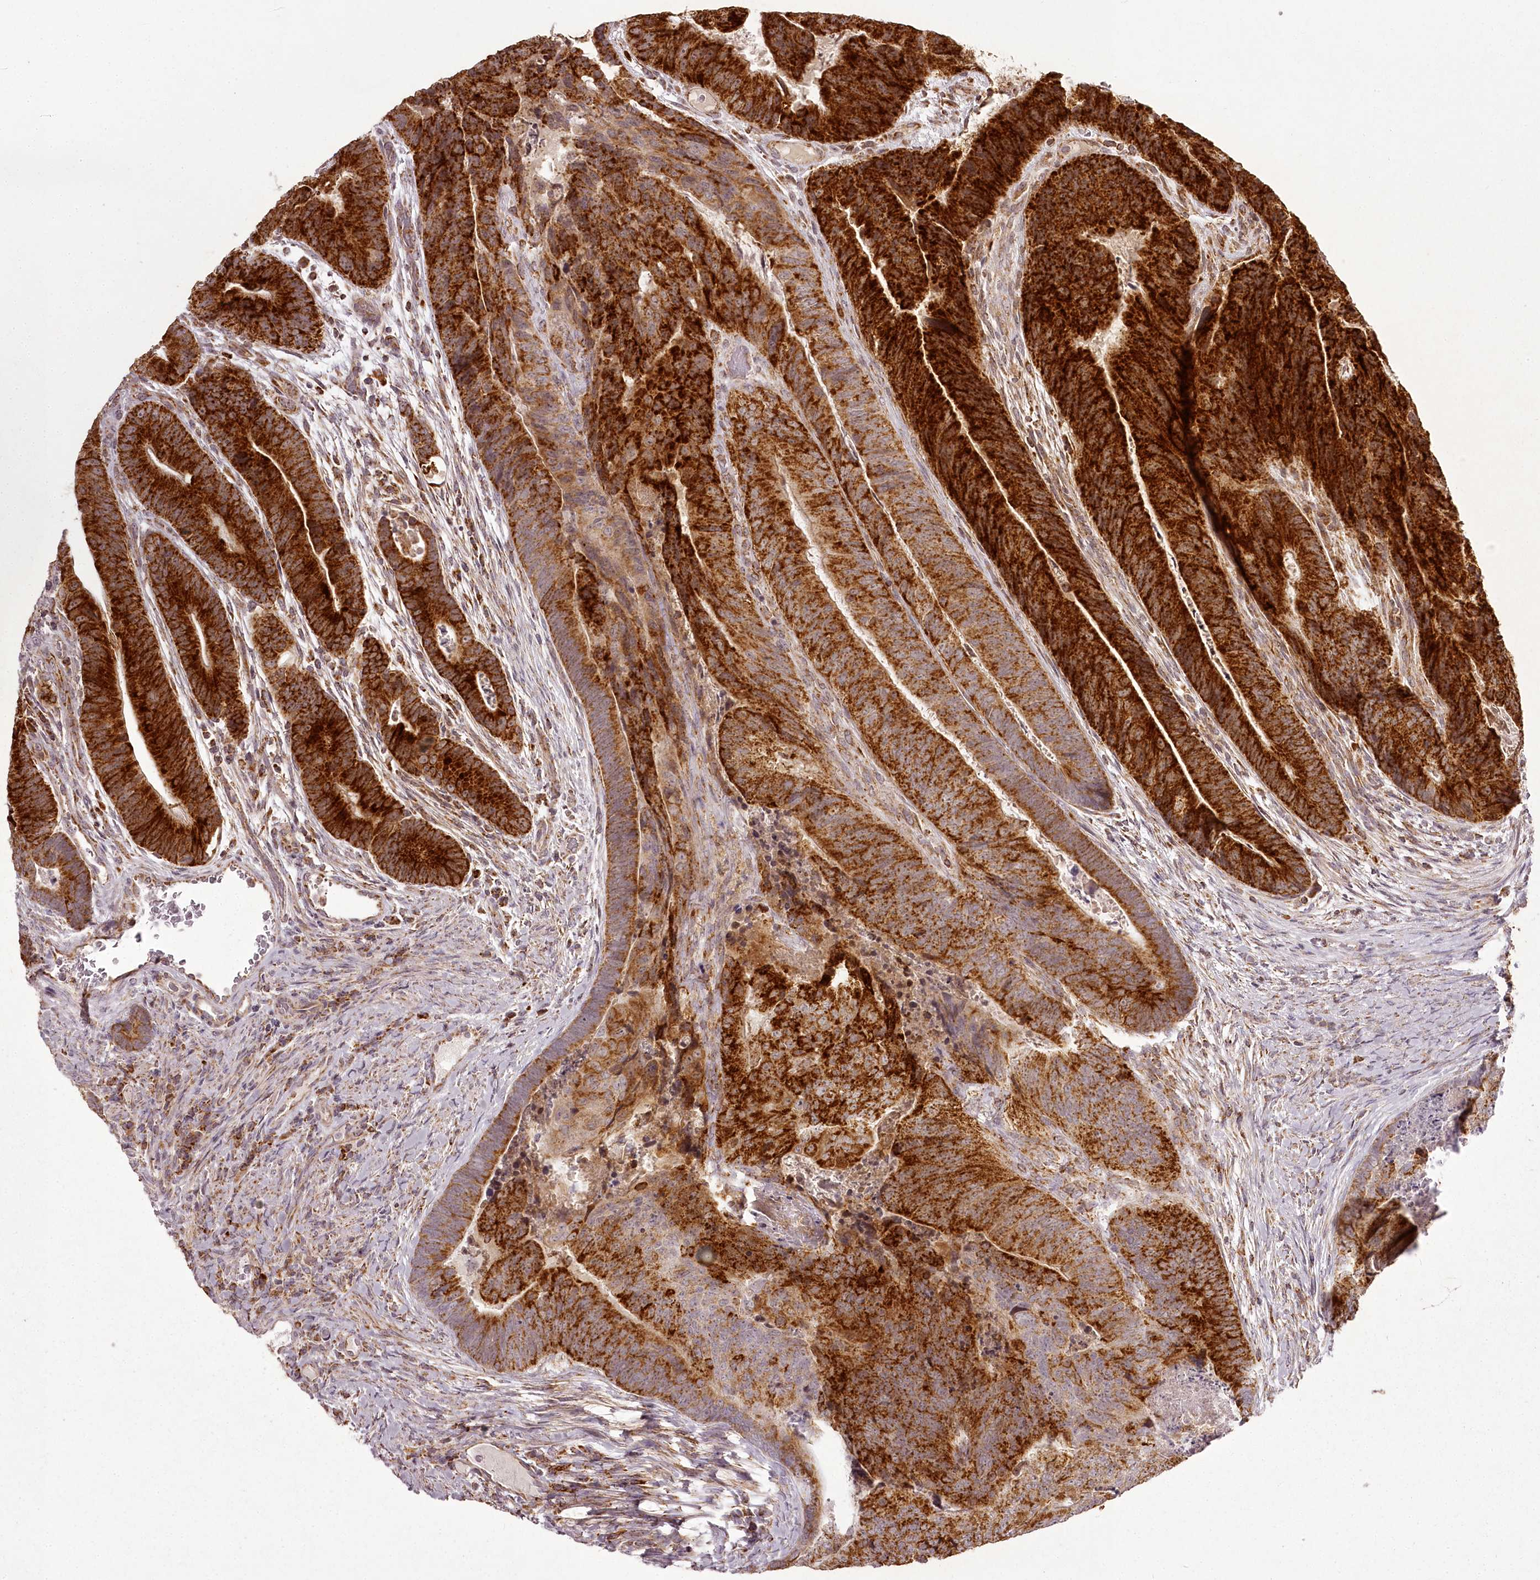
{"staining": {"intensity": "strong", "quantity": ">75%", "location": "cytoplasmic/membranous"}, "tissue": "colorectal cancer", "cell_type": "Tumor cells", "image_type": "cancer", "snomed": [{"axis": "morphology", "description": "Adenocarcinoma, NOS"}, {"axis": "topography", "description": "Colon"}], "caption": "Protein expression analysis of colorectal adenocarcinoma shows strong cytoplasmic/membranous expression in approximately >75% of tumor cells.", "gene": "CHCHD2", "patient": {"sex": "female", "age": 67}}